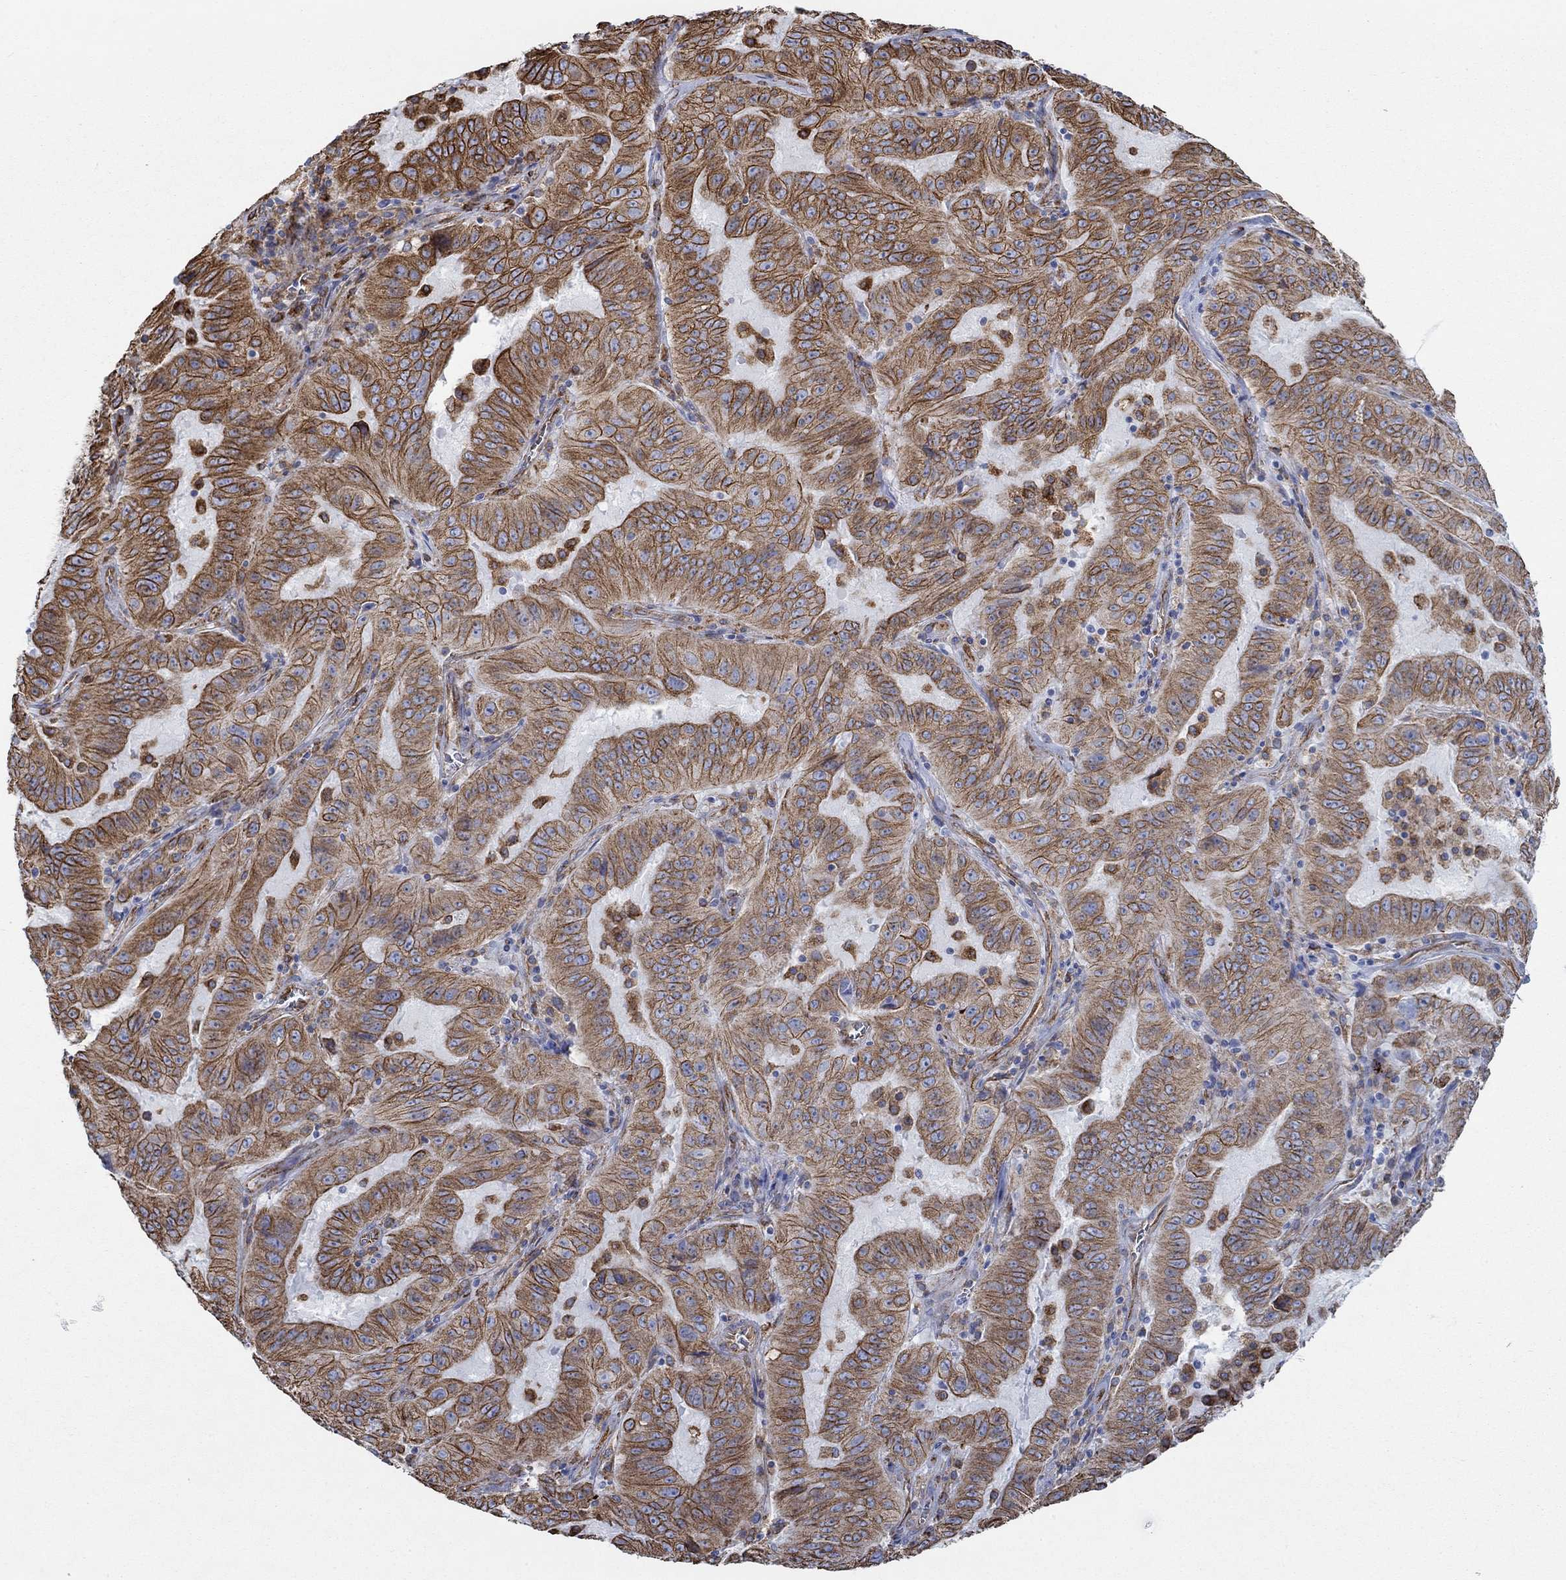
{"staining": {"intensity": "strong", "quantity": "25%-75%", "location": "cytoplasmic/membranous"}, "tissue": "pancreatic cancer", "cell_type": "Tumor cells", "image_type": "cancer", "snomed": [{"axis": "morphology", "description": "Adenocarcinoma, NOS"}, {"axis": "topography", "description": "Pancreas"}], "caption": "IHC micrograph of human pancreatic cancer (adenocarcinoma) stained for a protein (brown), which exhibits high levels of strong cytoplasmic/membranous expression in approximately 25%-75% of tumor cells.", "gene": "STC2", "patient": {"sex": "male", "age": 63}}